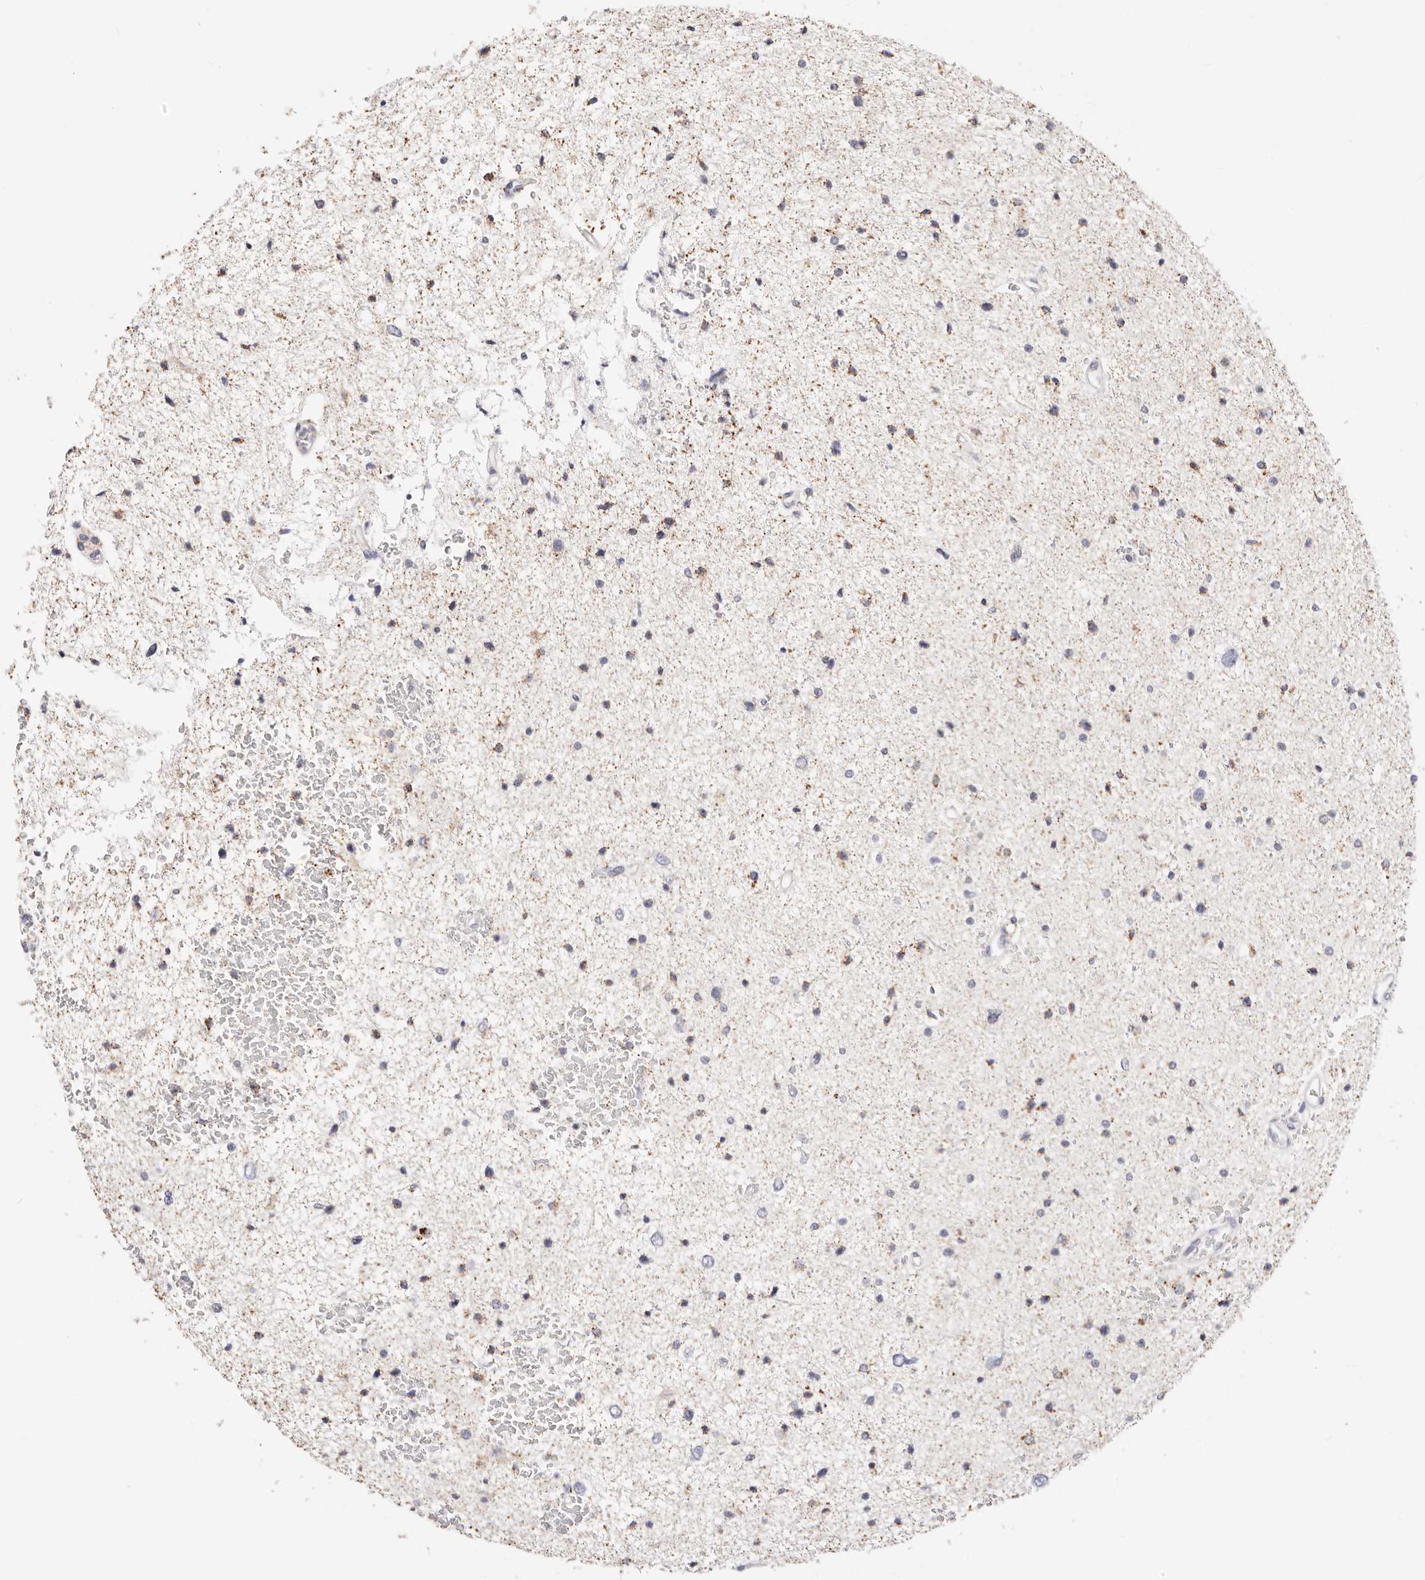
{"staining": {"intensity": "moderate", "quantity": "<25%", "location": "cytoplasmic/membranous"}, "tissue": "glioma", "cell_type": "Tumor cells", "image_type": "cancer", "snomed": [{"axis": "morphology", "description": "Glioma, malignant, Low grade"}, {"axis": "topography", "description": "Cerebral cortex"}], "caption": "The image reveals a brown stain indicating the presence of a protein in the cytoplasmic/membranous of tumor cells in glioma. The staining was performed using DAB to visualize the protein expression in brown, while the nuclei were stained in blue with hematoxylin (Magnification: 20x).", "gene": "STKLD1", "patient": {"sex": "female", "age": 39}}